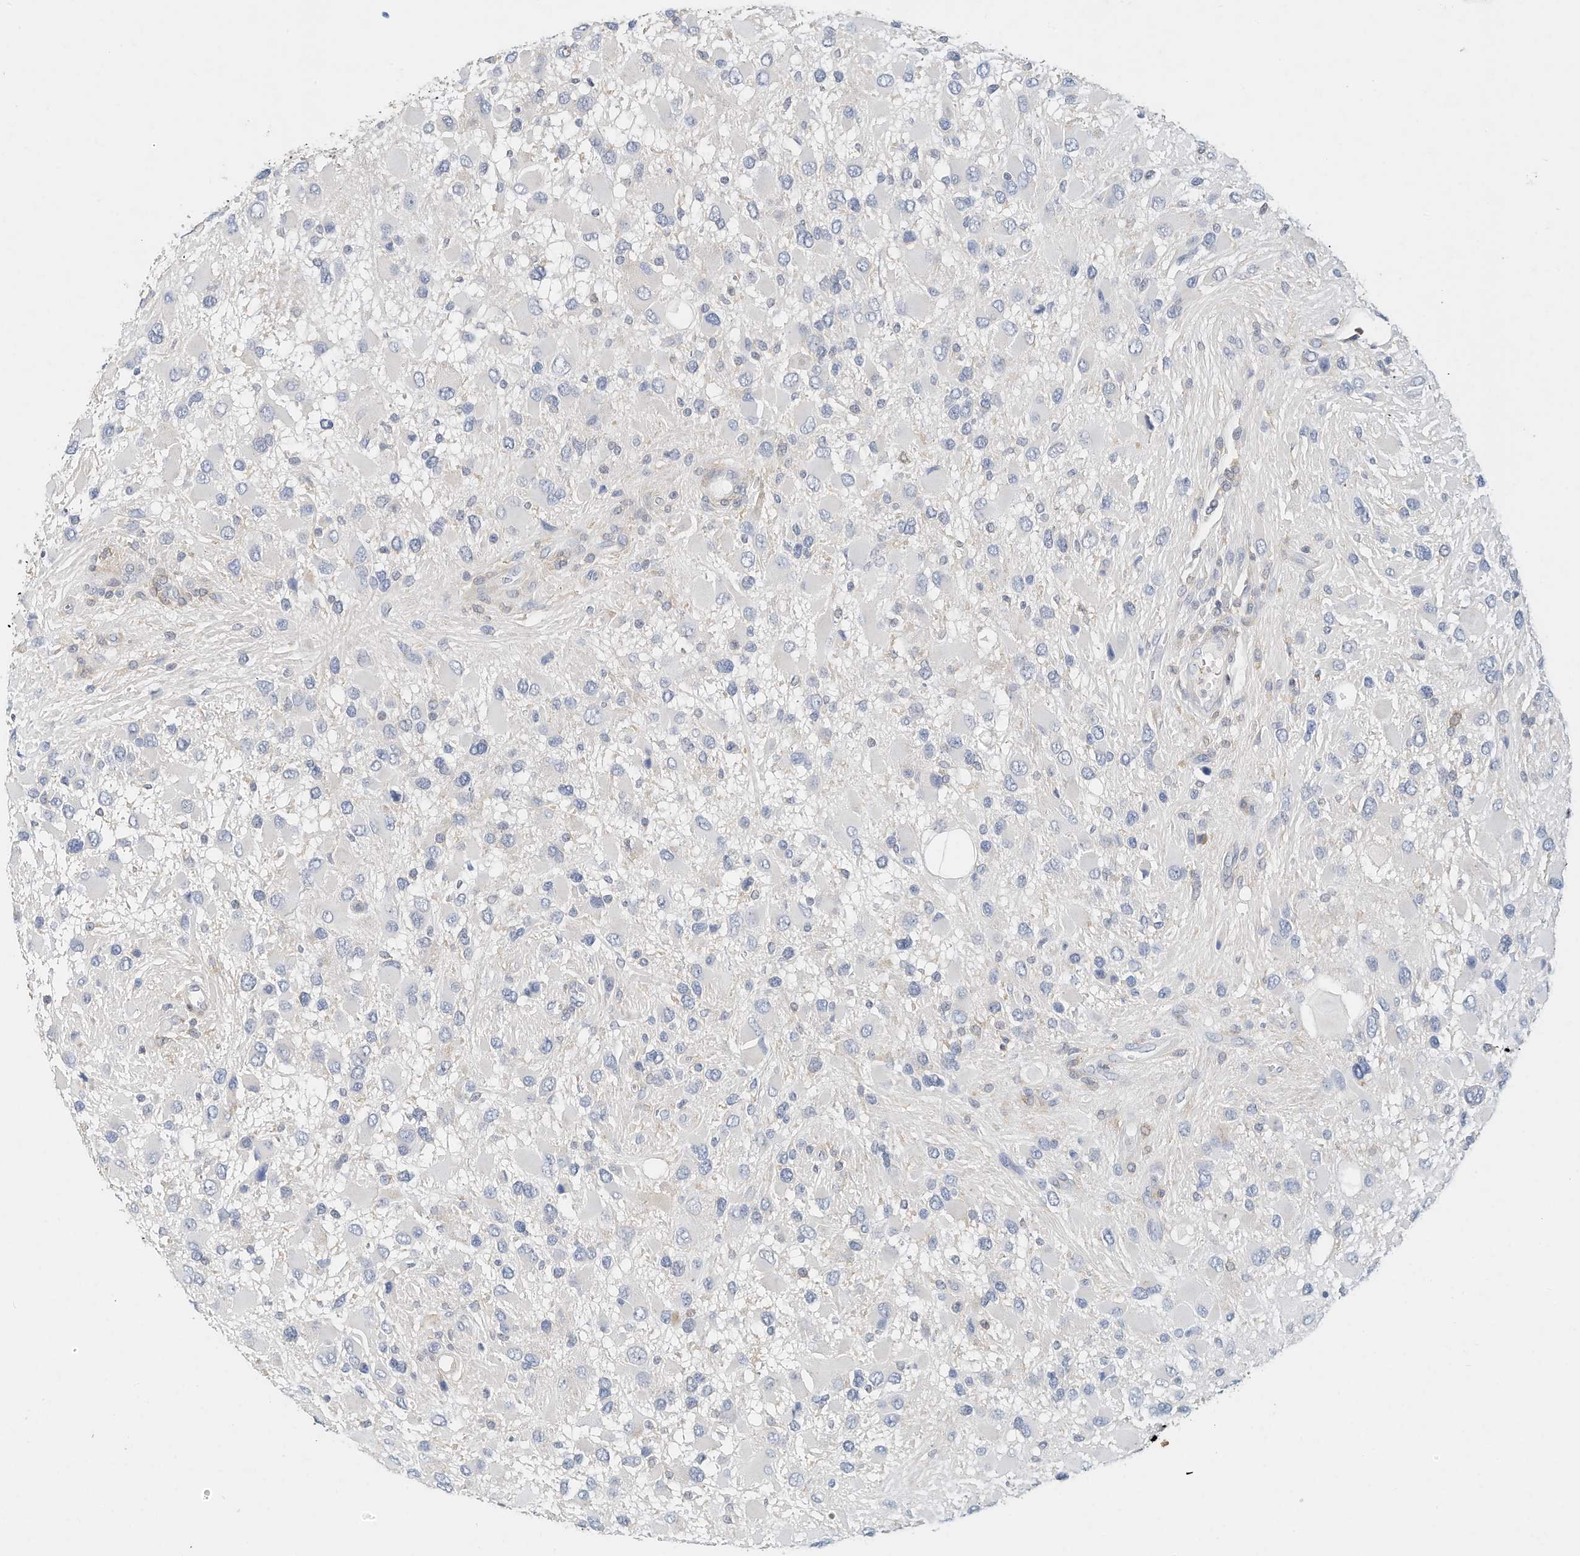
{"staining": {"intensity": "negative", "quantity": "none", "location": "none"}, "tissue": "glioma", "cell_type": "Tumor cells", "image_type": "cancer", "snomed": [{"axis": "morphology", "description": "Glioma, malignant, High grade"}, {"axis": "topography", "description": "Brain"}], "caption": "IHC image of human glioma stained for a protein (brown), which demonstrates no staining in tumor cells.", "gene": "MICAL1", "patient": {"sex": "male", "age": 53}}